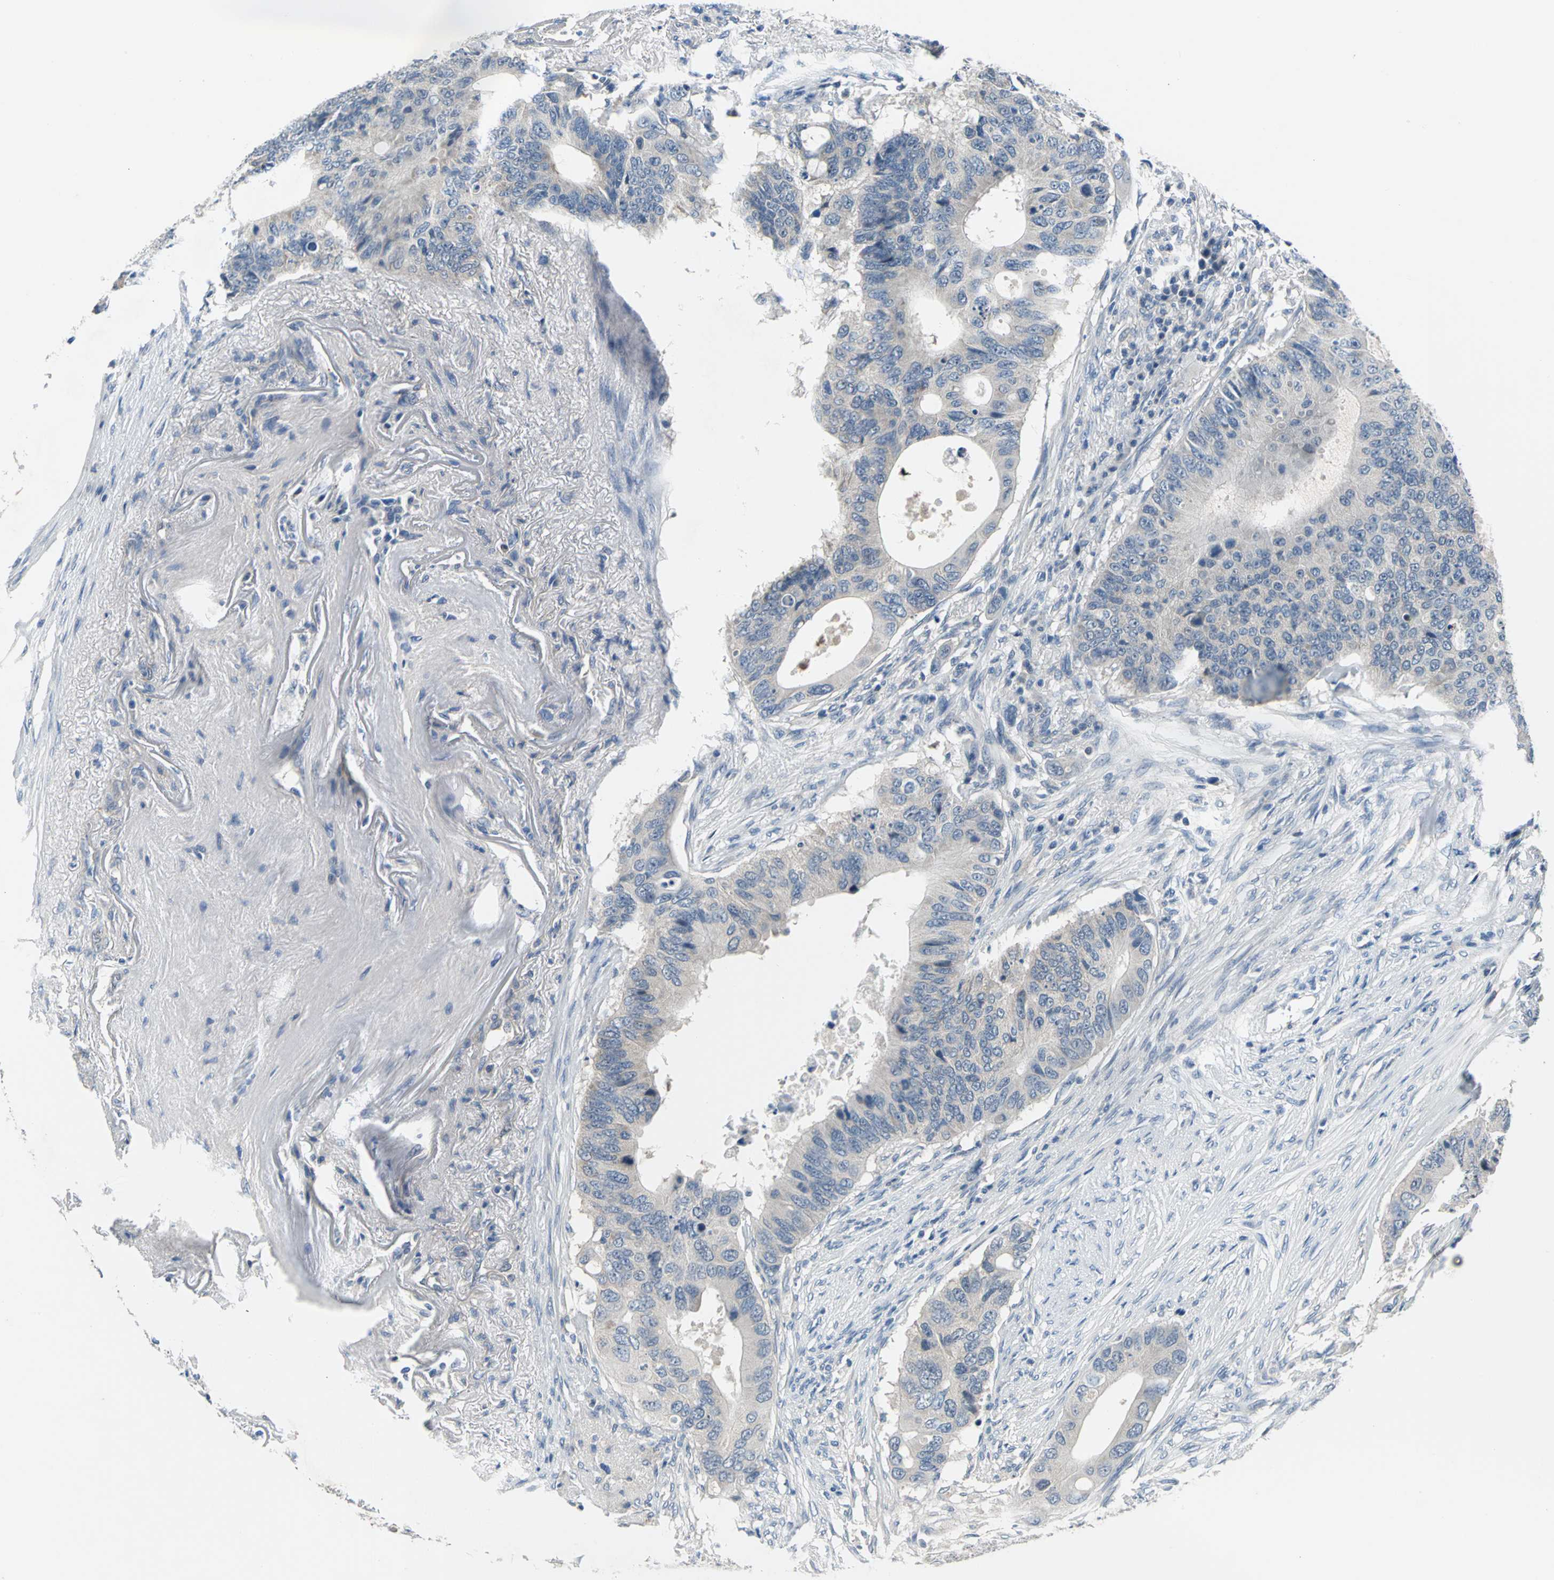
{"staining": {"intensity": "weak", "quantity": "25%-75%", "location": "cytoplasmic/membranous"}, "tissue": "colorectal cancer", "cell_type": "Tumor cells", "image_type": "cancer", "snomed": [{"axis": "morphology", "description": "Adenocarcinoma, NOS"}, {"axis": "topography", "description": "Colon"}], "caption": "Immunohistochemistry of adenocarcinoma (colorectal) exhibits low levels of weak cytoplasmic/membranous positivity in approximately 25%-75% of tumor cells.", "gene": "ZNF415", "patient": {"sex": "male", "age": 71}}